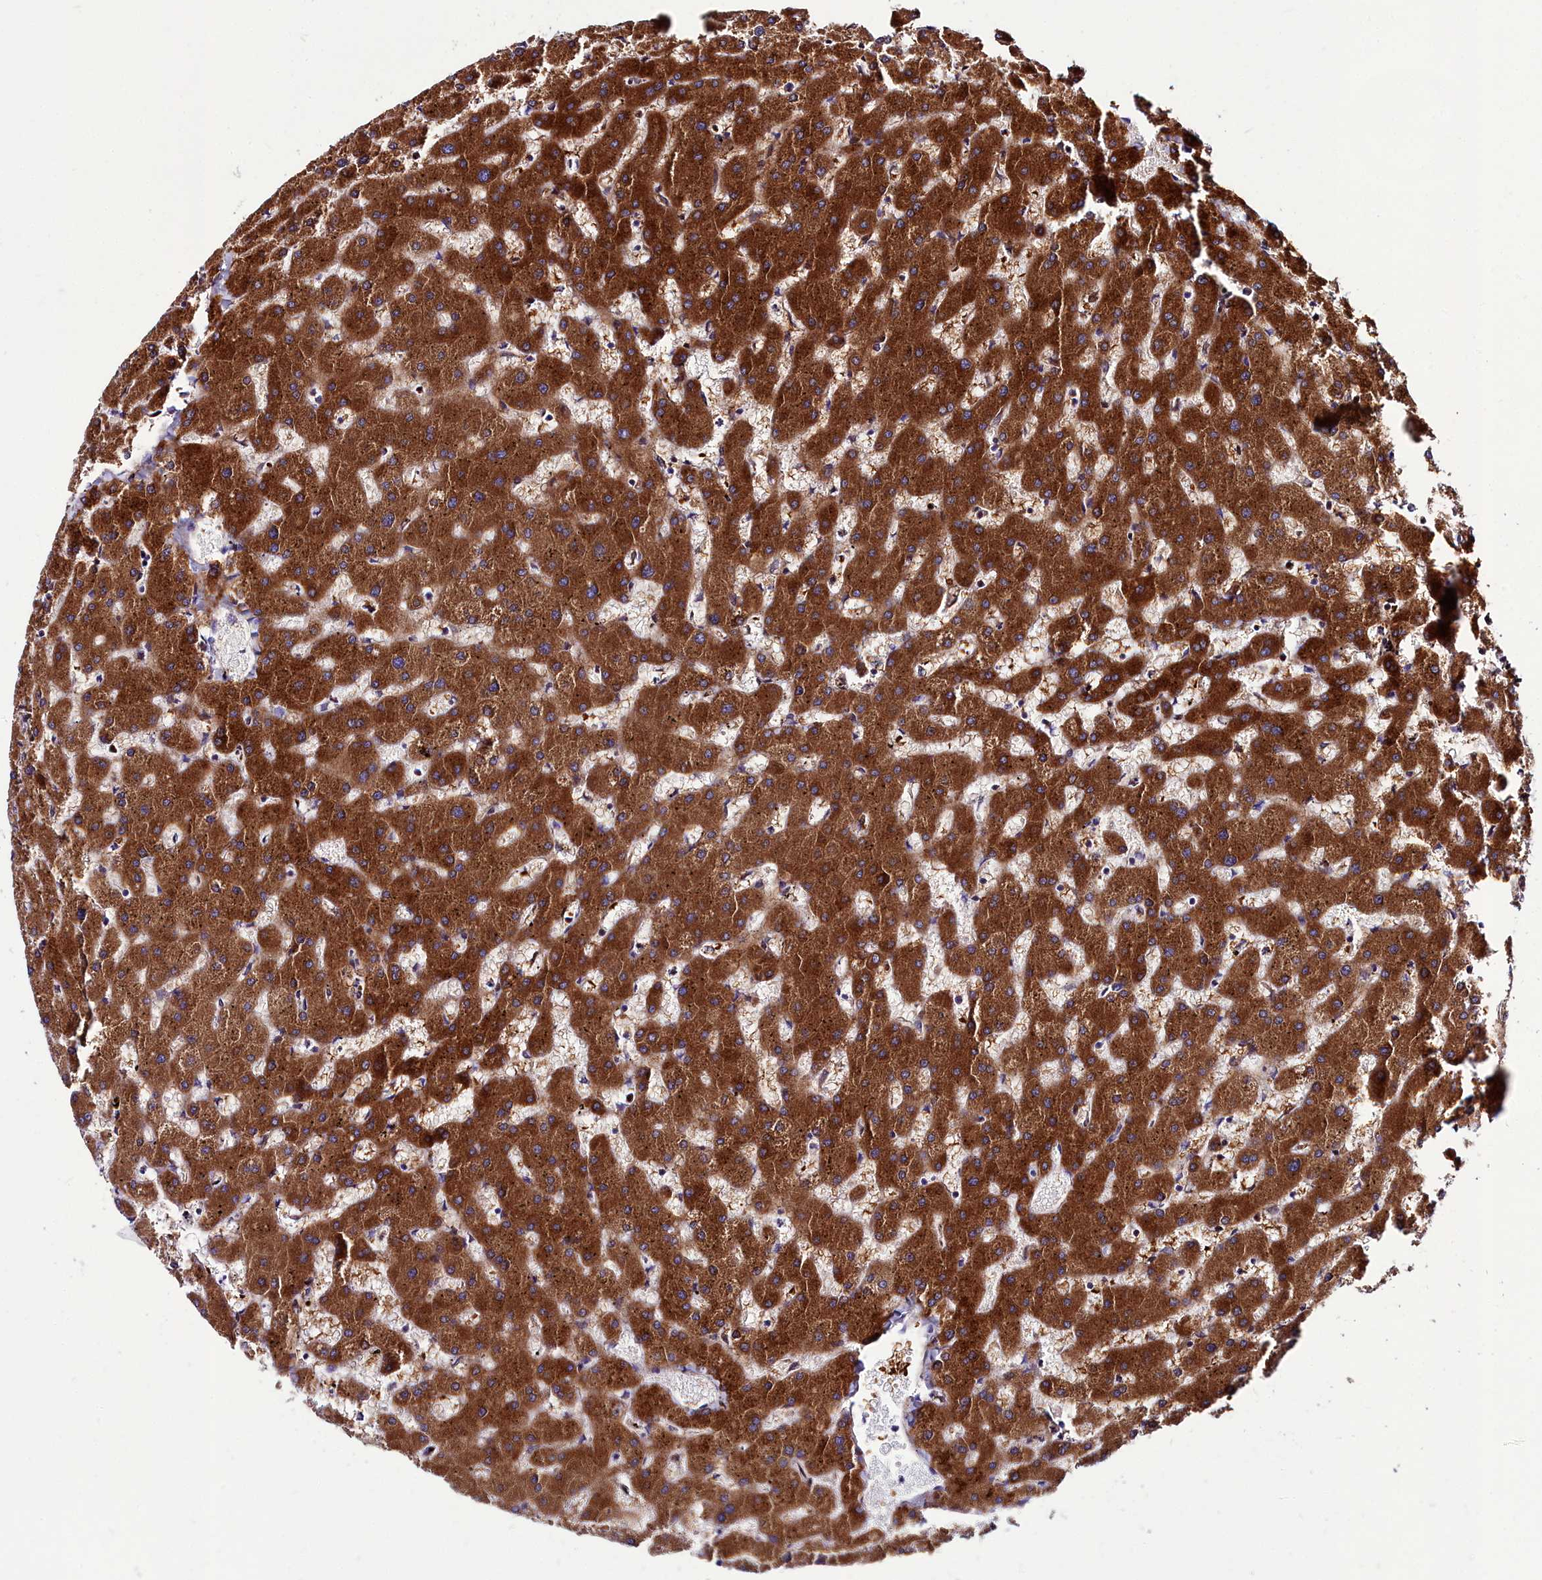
{"staining": {"intensity": "negative", "quantity": "none", "location": "none"}, "tissue": "liver", "cell_type": "Cholangiocytes", "image_type": "normal", "snomed": [{"axis": "morphology", "description": "Normal tissue, NOS"}, {"axis": "topography", "description": "Liver"}], "caption": "High magnification brightfield microscopy of unremarkable liver stained with DAB (brown) and counterstained with hematoxylin (blue): cholangiocytes show no significant positivity. (Brightfield microscopy of DAB (3,3'-diaminobenzidine) immunohistochemistry at high magnification).", "gene": "CYP4F11", "patient": {"sex": "female", "age": 63}}